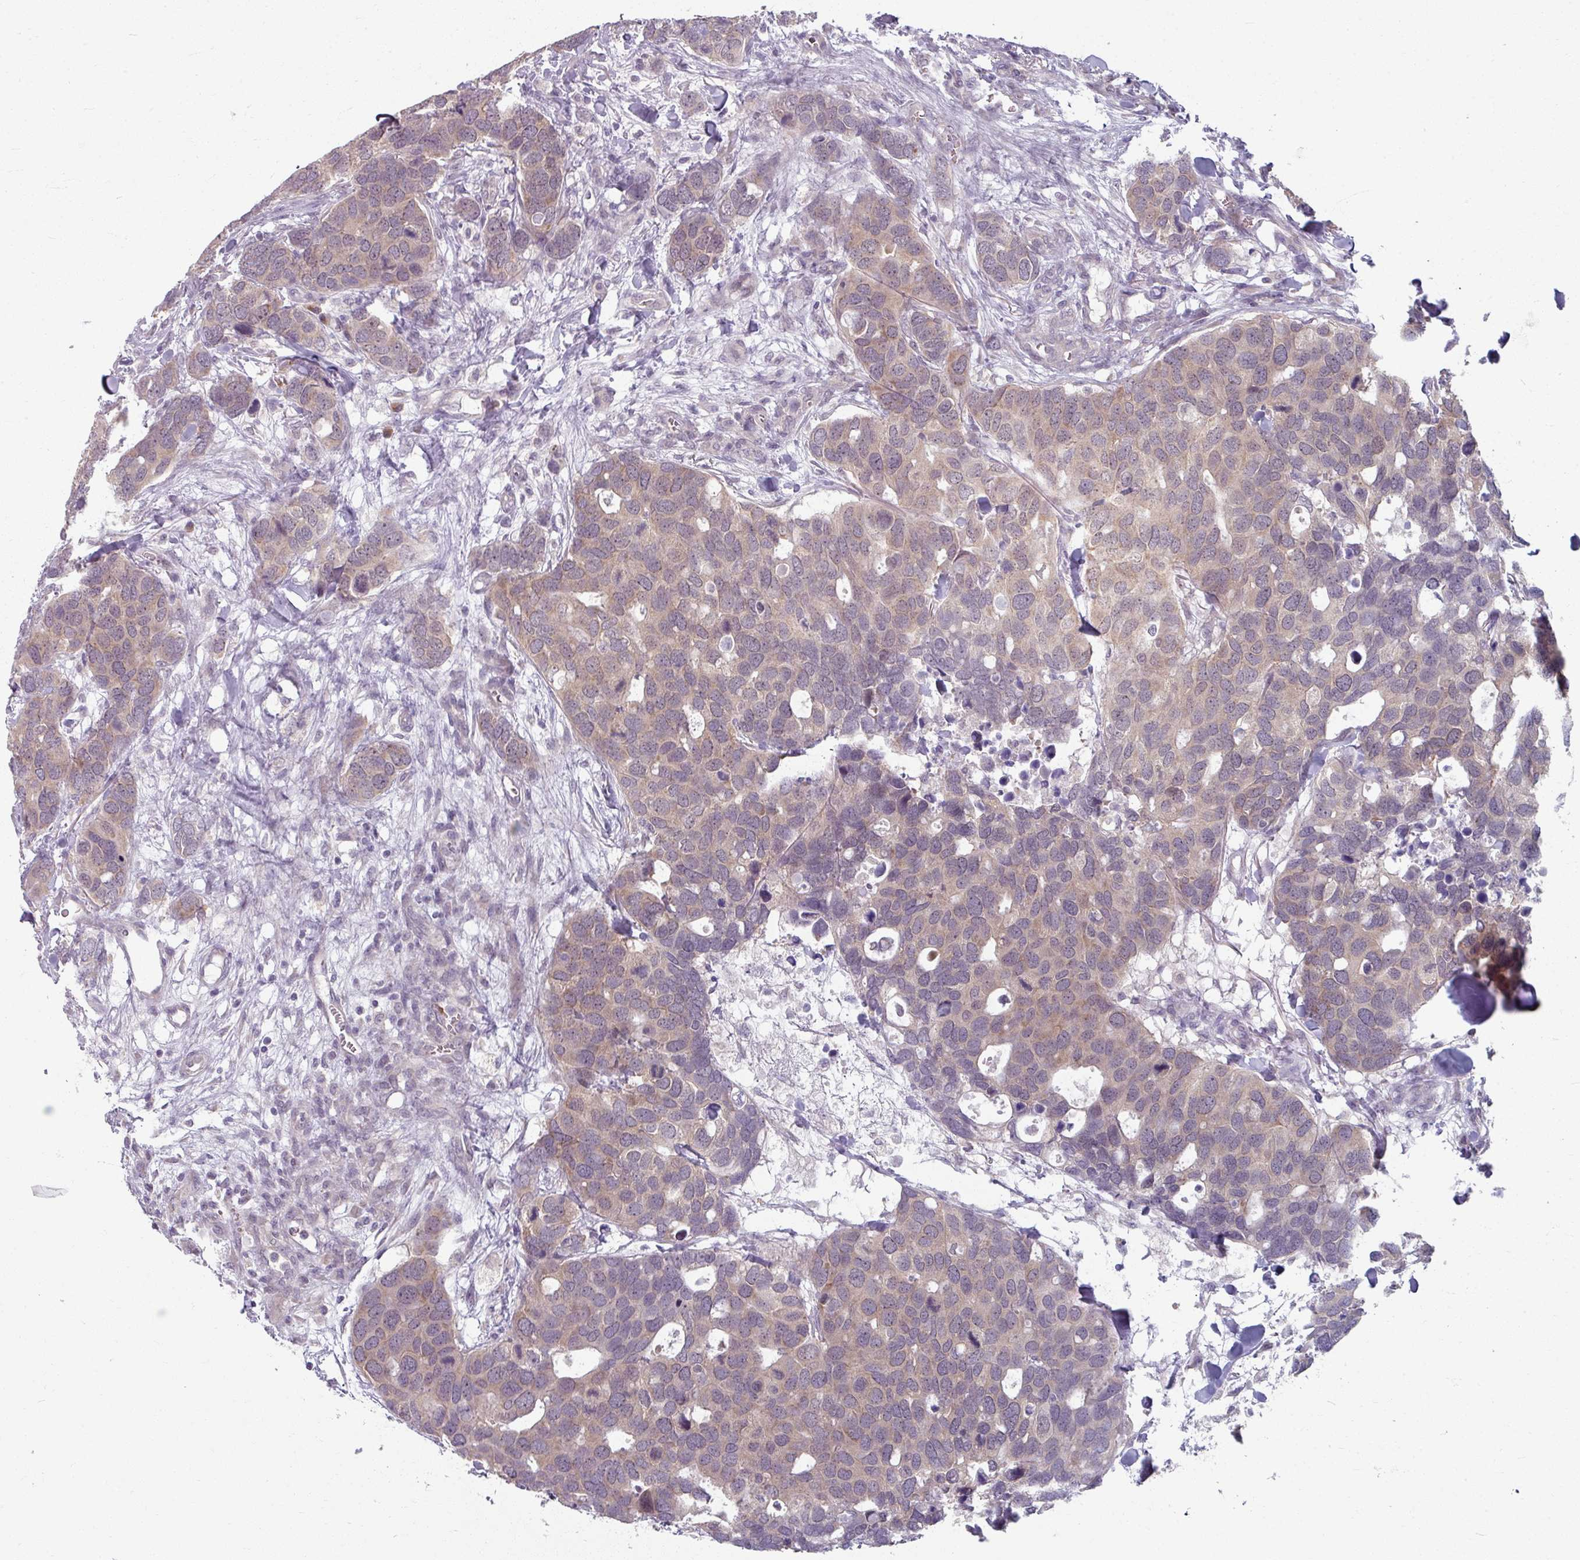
{"staining": {"intensity": "weak", "quantity": "25%-75%", "location": "cytoplasmic/membranous"}, "tissue": "breast cancer", "cell_type": "Tumor cells", "image_type": "cancer", "snomed": [{"axis": "morphology", "description": "Duct carcinoma"}, {"axis": "topography", "description": "Breast"}], "caption": "A micrograph of breast cancer (invasive ductal carcinoma) stained for a protein exhibits weak cytoplasmic/membranous brown staining in tumor cells.", "gene": "KMT5C", "patient": {"sex": "female", "age": 83}}